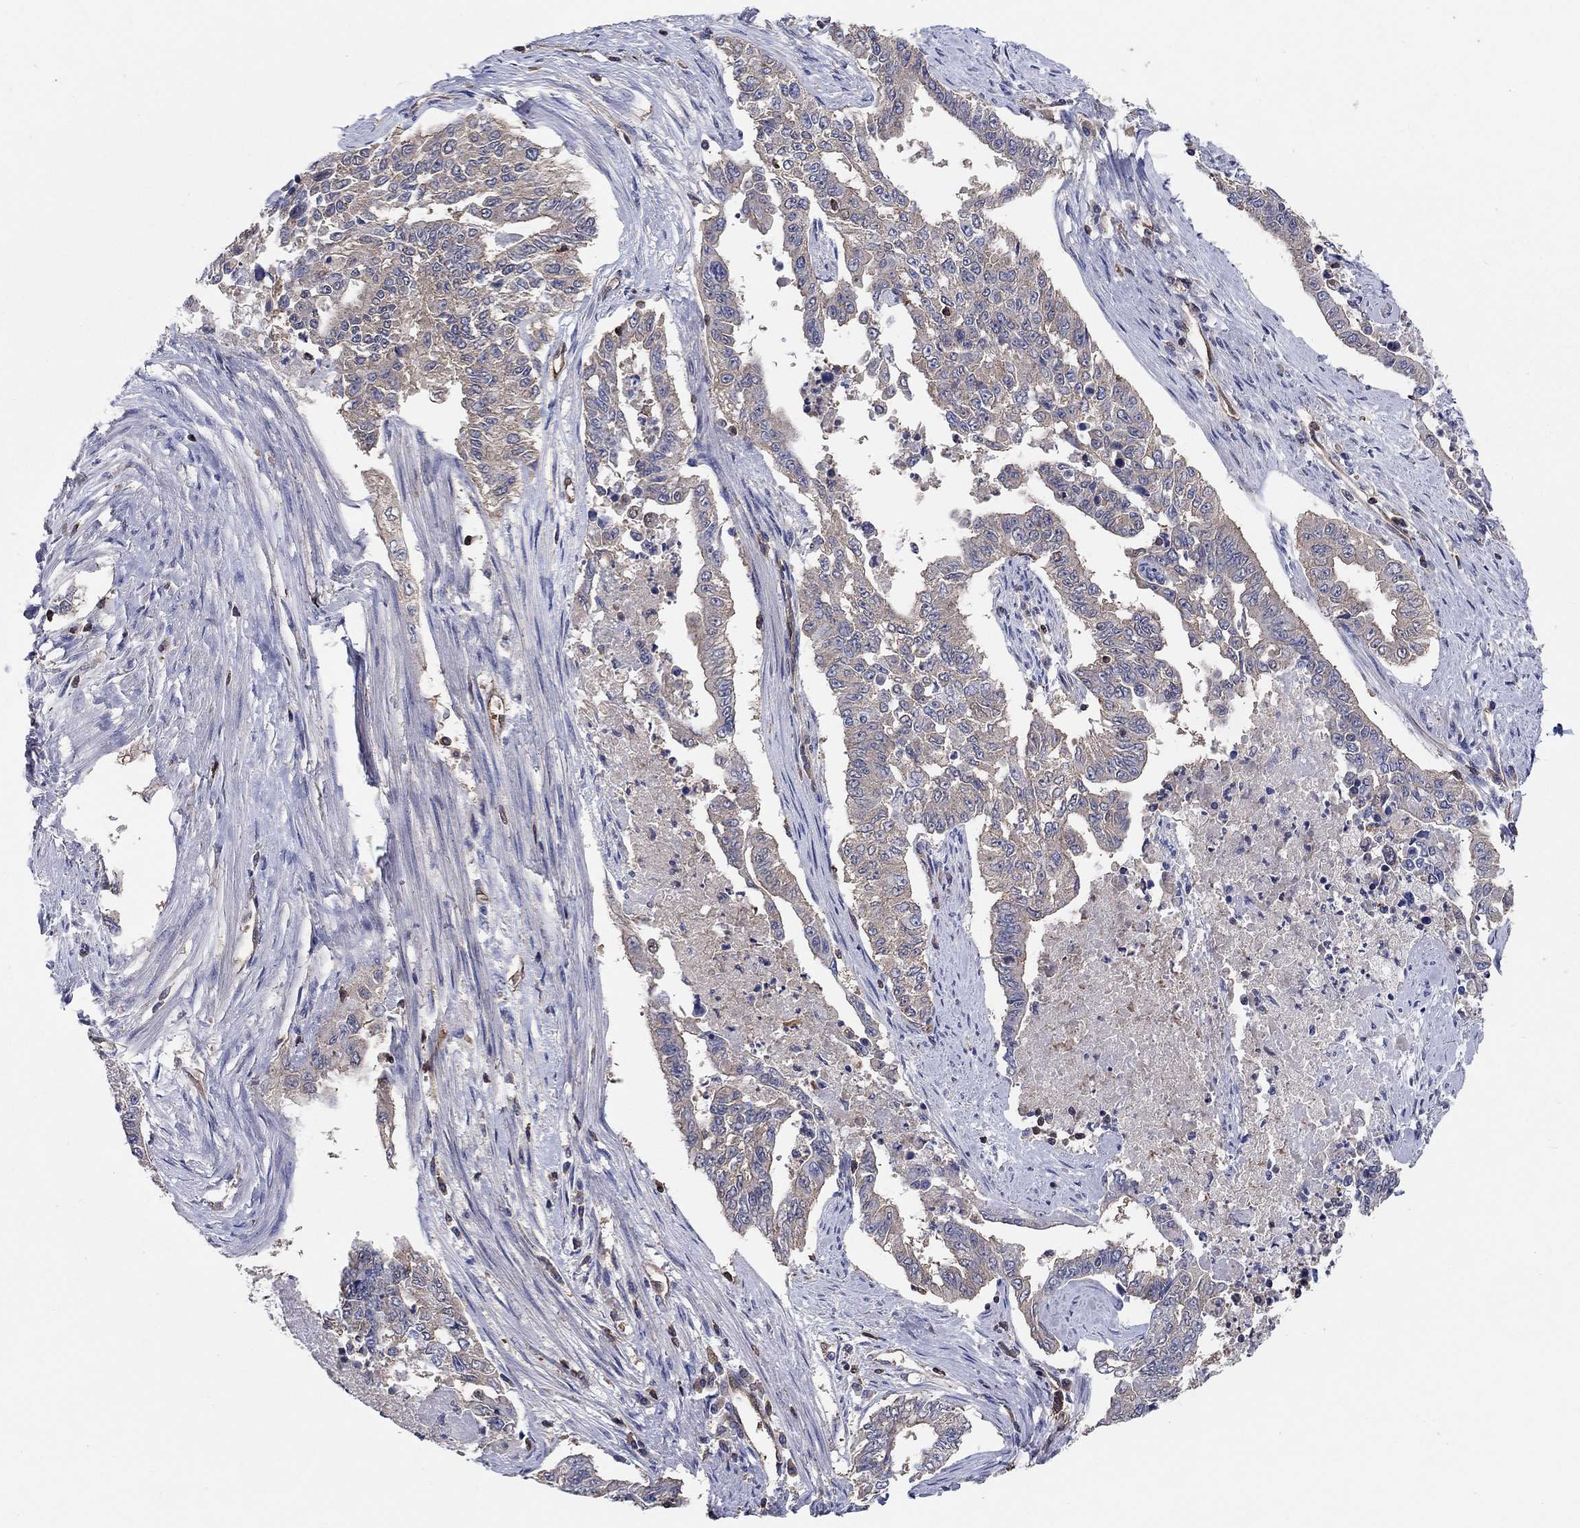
{"staining": {"intensity": "weak", "quantity": "<25%", "location": "cytoplasmic/membranous"}, "tissue": "endometrial cancer", "cell_type": "Tumor cells", "image_type": "cancer", "snomed": [{"axis": "morphology", "description": "Adenocarcinoma, NOS"}, {"axis": "topography", "description": "Uterus"}], "caption": "High magnification brightfield microscopy of endometrial cancer (adenocarcinoma) stained with DAB (3,3'-diaminobenzidine) (brown) and counterstained with hematoxylin (blue): tumor cells show no significant positivity. (Brightfield microscopy of DAB IHC at high magnification).", "gene": "AGFG2", "patient": {"sex": "female", "age": 59}}